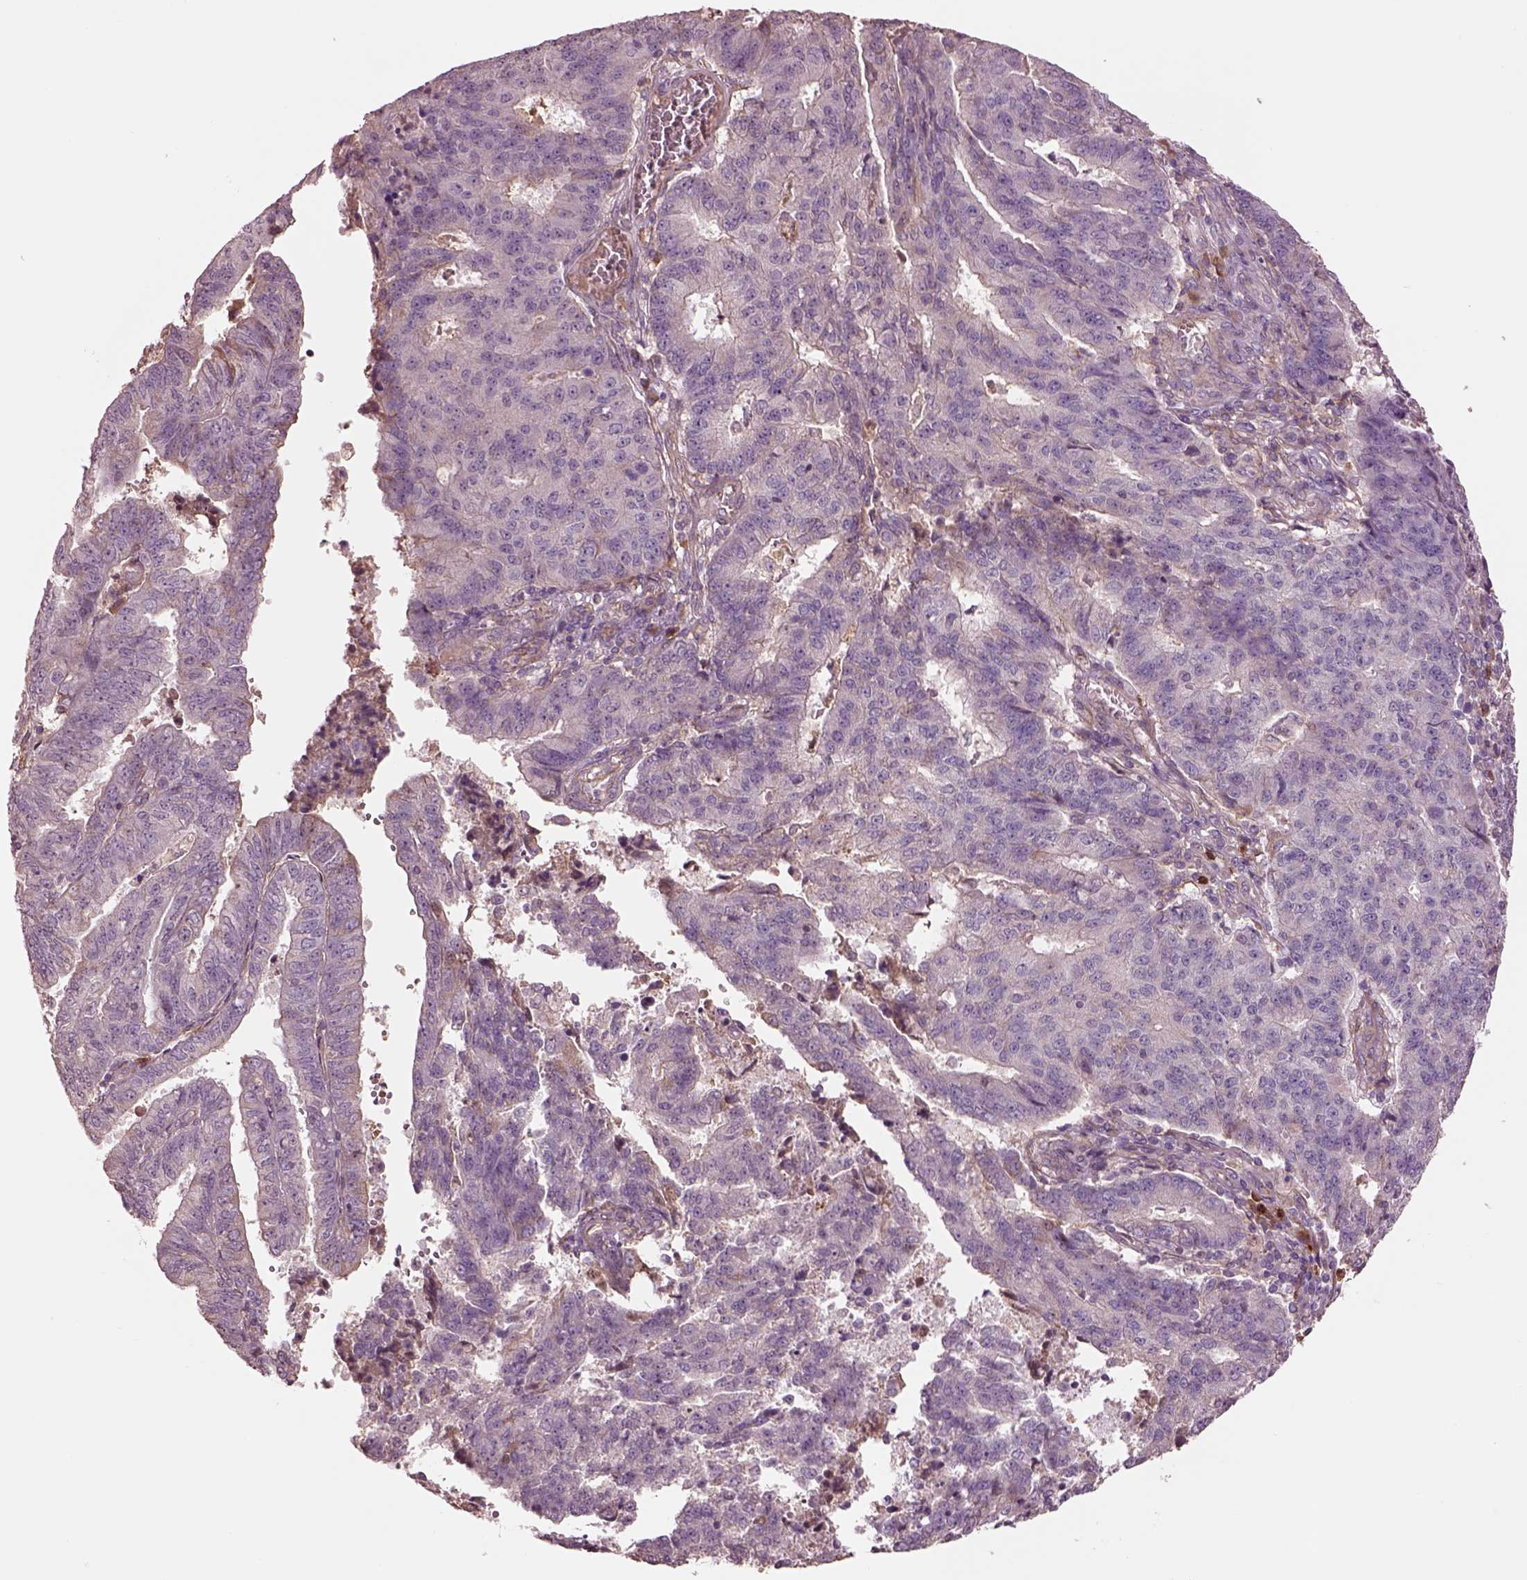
{"staining": {"intensity": "negative", "quantity": "none", "location": "none"}, "tissue": "endometrial cancer", "cell_type": "Tumor cells", "image_type": "cancer", "snomed": [{"axis": "morphology", "description": "Adenocarcinoma, NOS"}, {"axis": "topography", "description": "Endometrium"}], "caption": "A photomicrograph of human adenocarcinoma (endometrial) is negative for staining in tumor cells.", "gene": "HTR1B", "patient": {"sex": "female", "age": 82}}